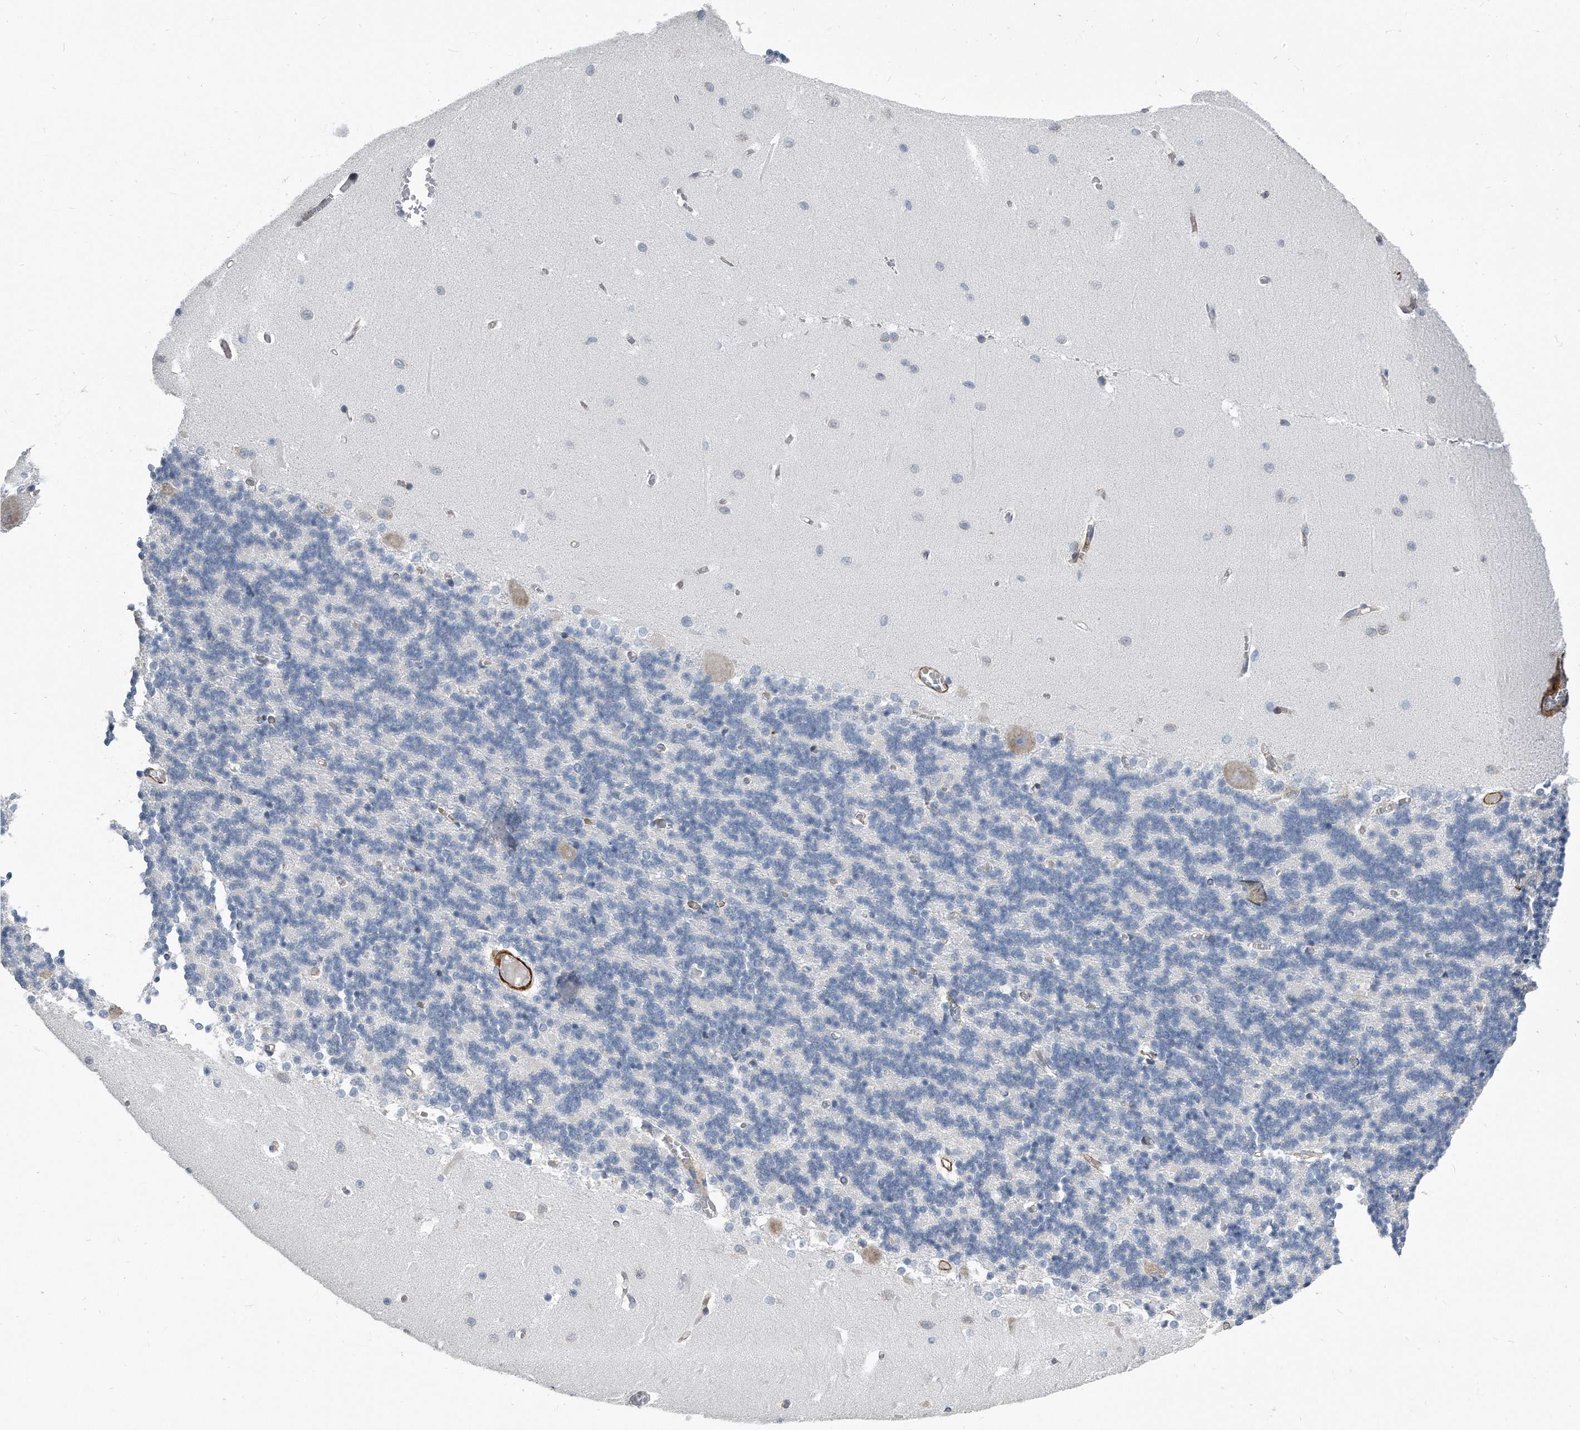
{"staining": {"intensity": "negative", "quantity": "none", "location": "none"}, "tissue": "cerebellum", "cell_type": "Cells in granular layer", "image_type": "normal", "snomed": [{"axis": "morphology", "description": "Normal tissue, NOS"}, {"axis": "topography", "description": "Cerebellum"}], "caption": "IHC photomicrograph of normal cerebellum stained for a protein (brown), which demonstrates no positivity in cells in granular layer.", "gene": "EIF2B4", "patient": {"sex": "male", "age": 37}}